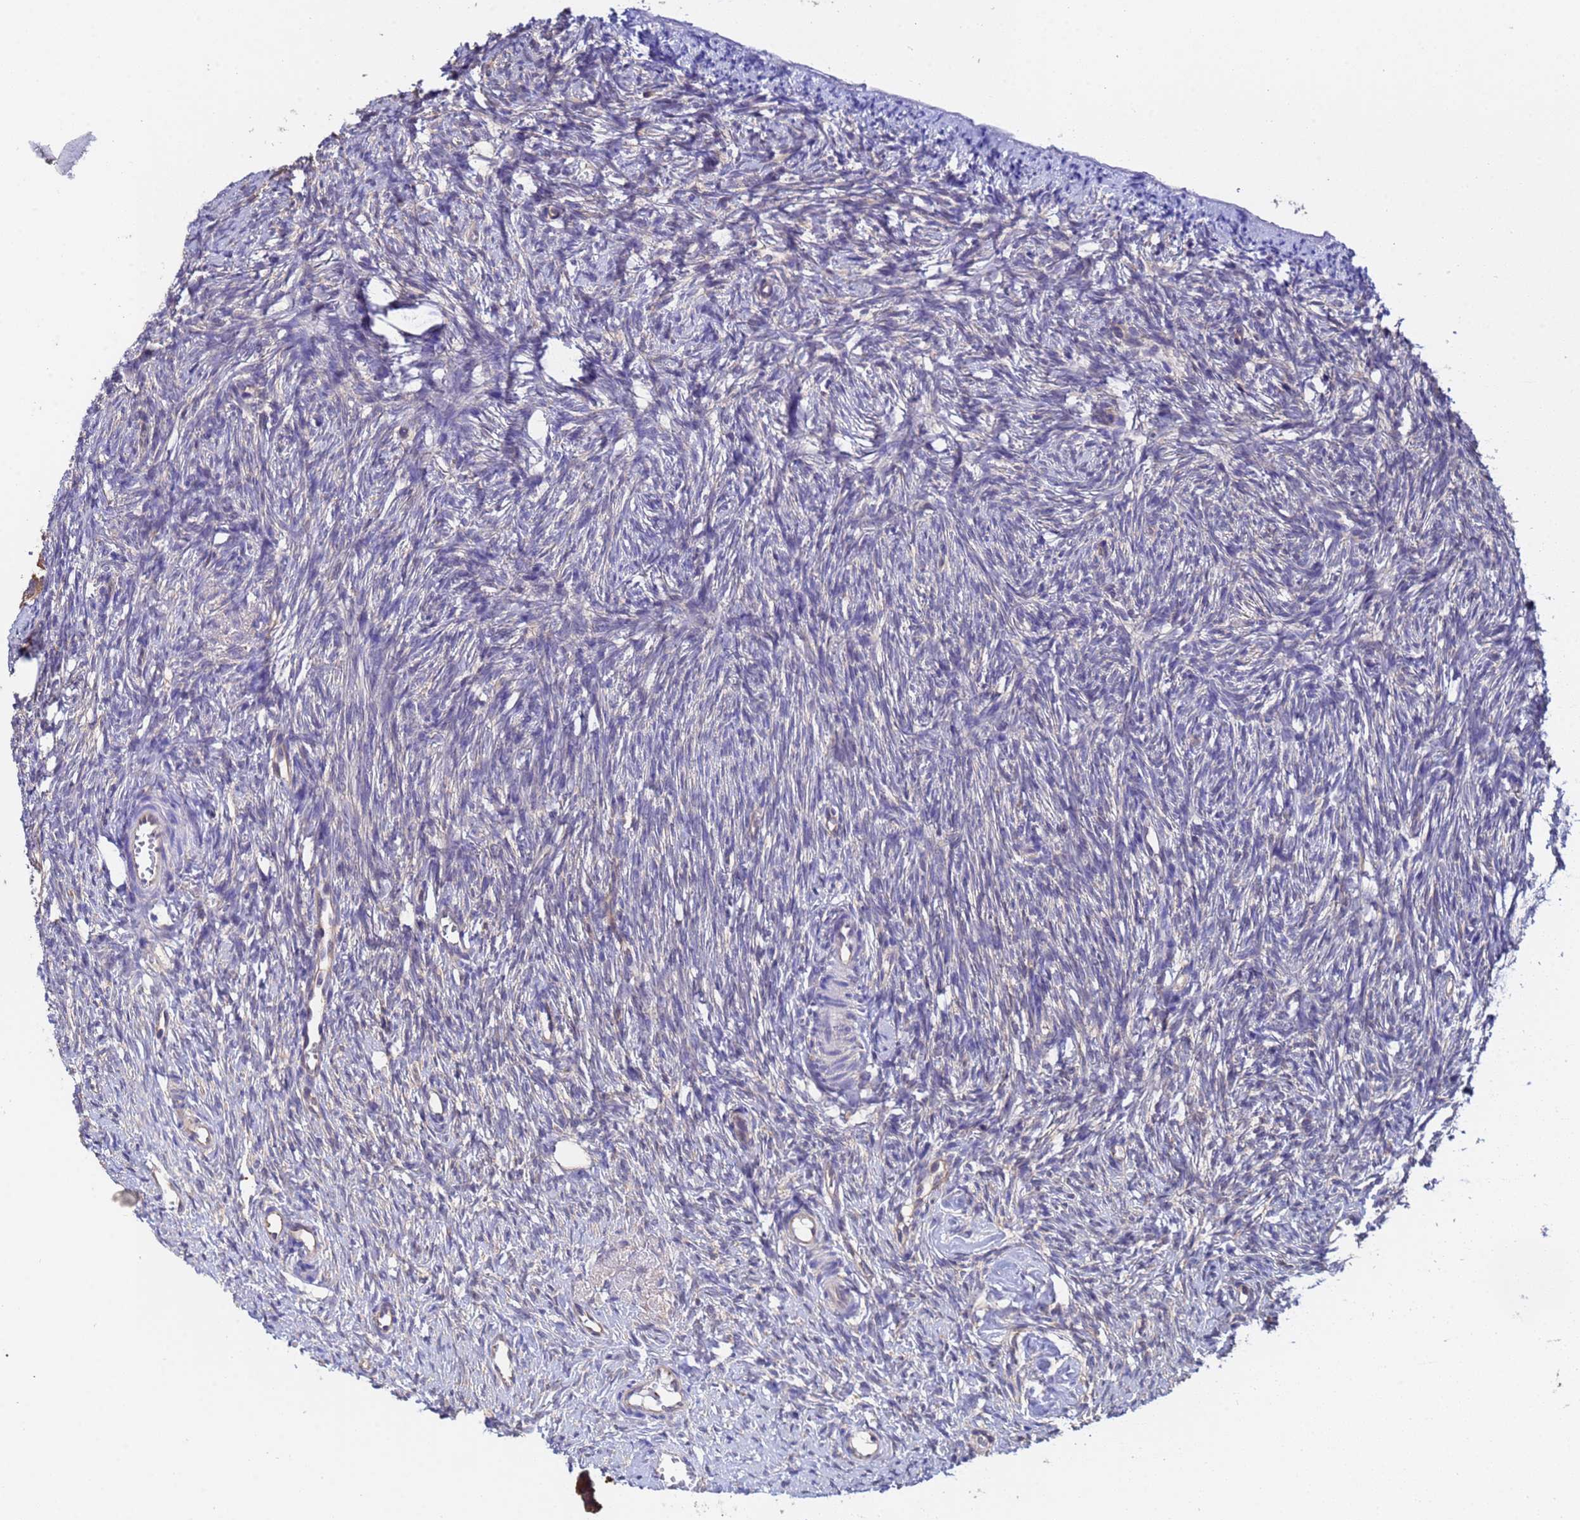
{"staining": {"intensity": "weak", "quantity": "25%-75%", "location": "cytoplasmic/membranous"}, "tissue": "ovary", "cell_type": "Ovarian stroma cells", "image_type": "normal", "snomed": [{"axis": "morphology", "description": "Normal tissue, NOS"}, {"axis": "topography", "description": "Ovary"}], "caption": "Ovarian stroma cells reveal low levels of weak cytoplasmic/membranous expression in about 25%-75% of cells in normal ovary. (IHC, brightfield microscopy, high magnification).", "gene": "FAM25A", "patient": {"sex": "female", "age": 51}}